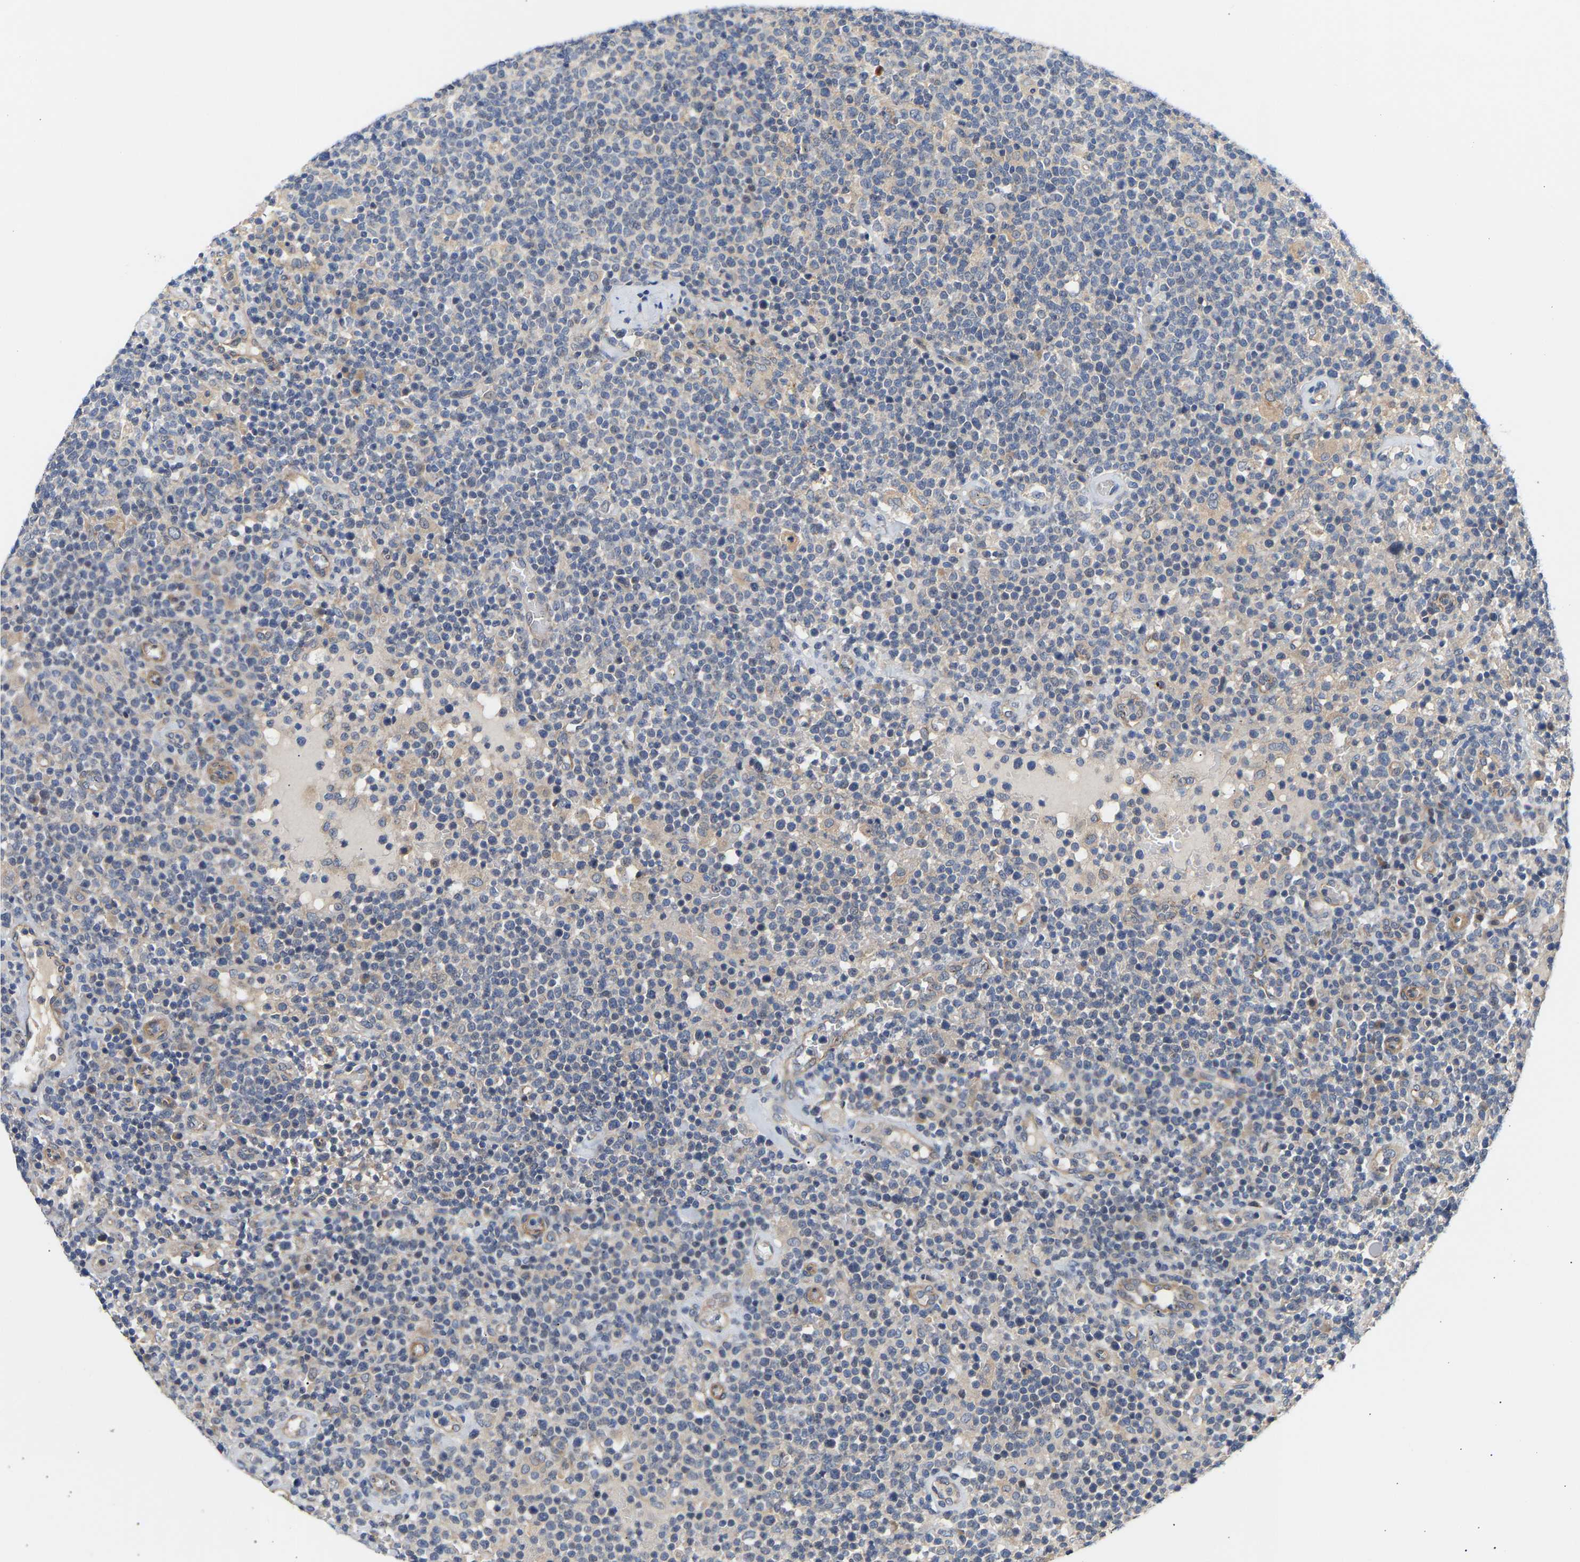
{"staining": {"intensity": "negative", "quantity": "none", "location": "none"}, "tissue": "lymphoma", "cell_type": "Tumor cells", "image_type": "cancer", "snomed": [{"axis": "morphology", "description": "Malignant lymphoma, non-Hodgkin's type, High grade"}, {"axis": "topography", "description": "Lymph node"}], "caption": "Tumor cells show no significant protein staining in lymphoma.", "gene": "KASH5", "patient": {"sex": "male", "age": 61}}